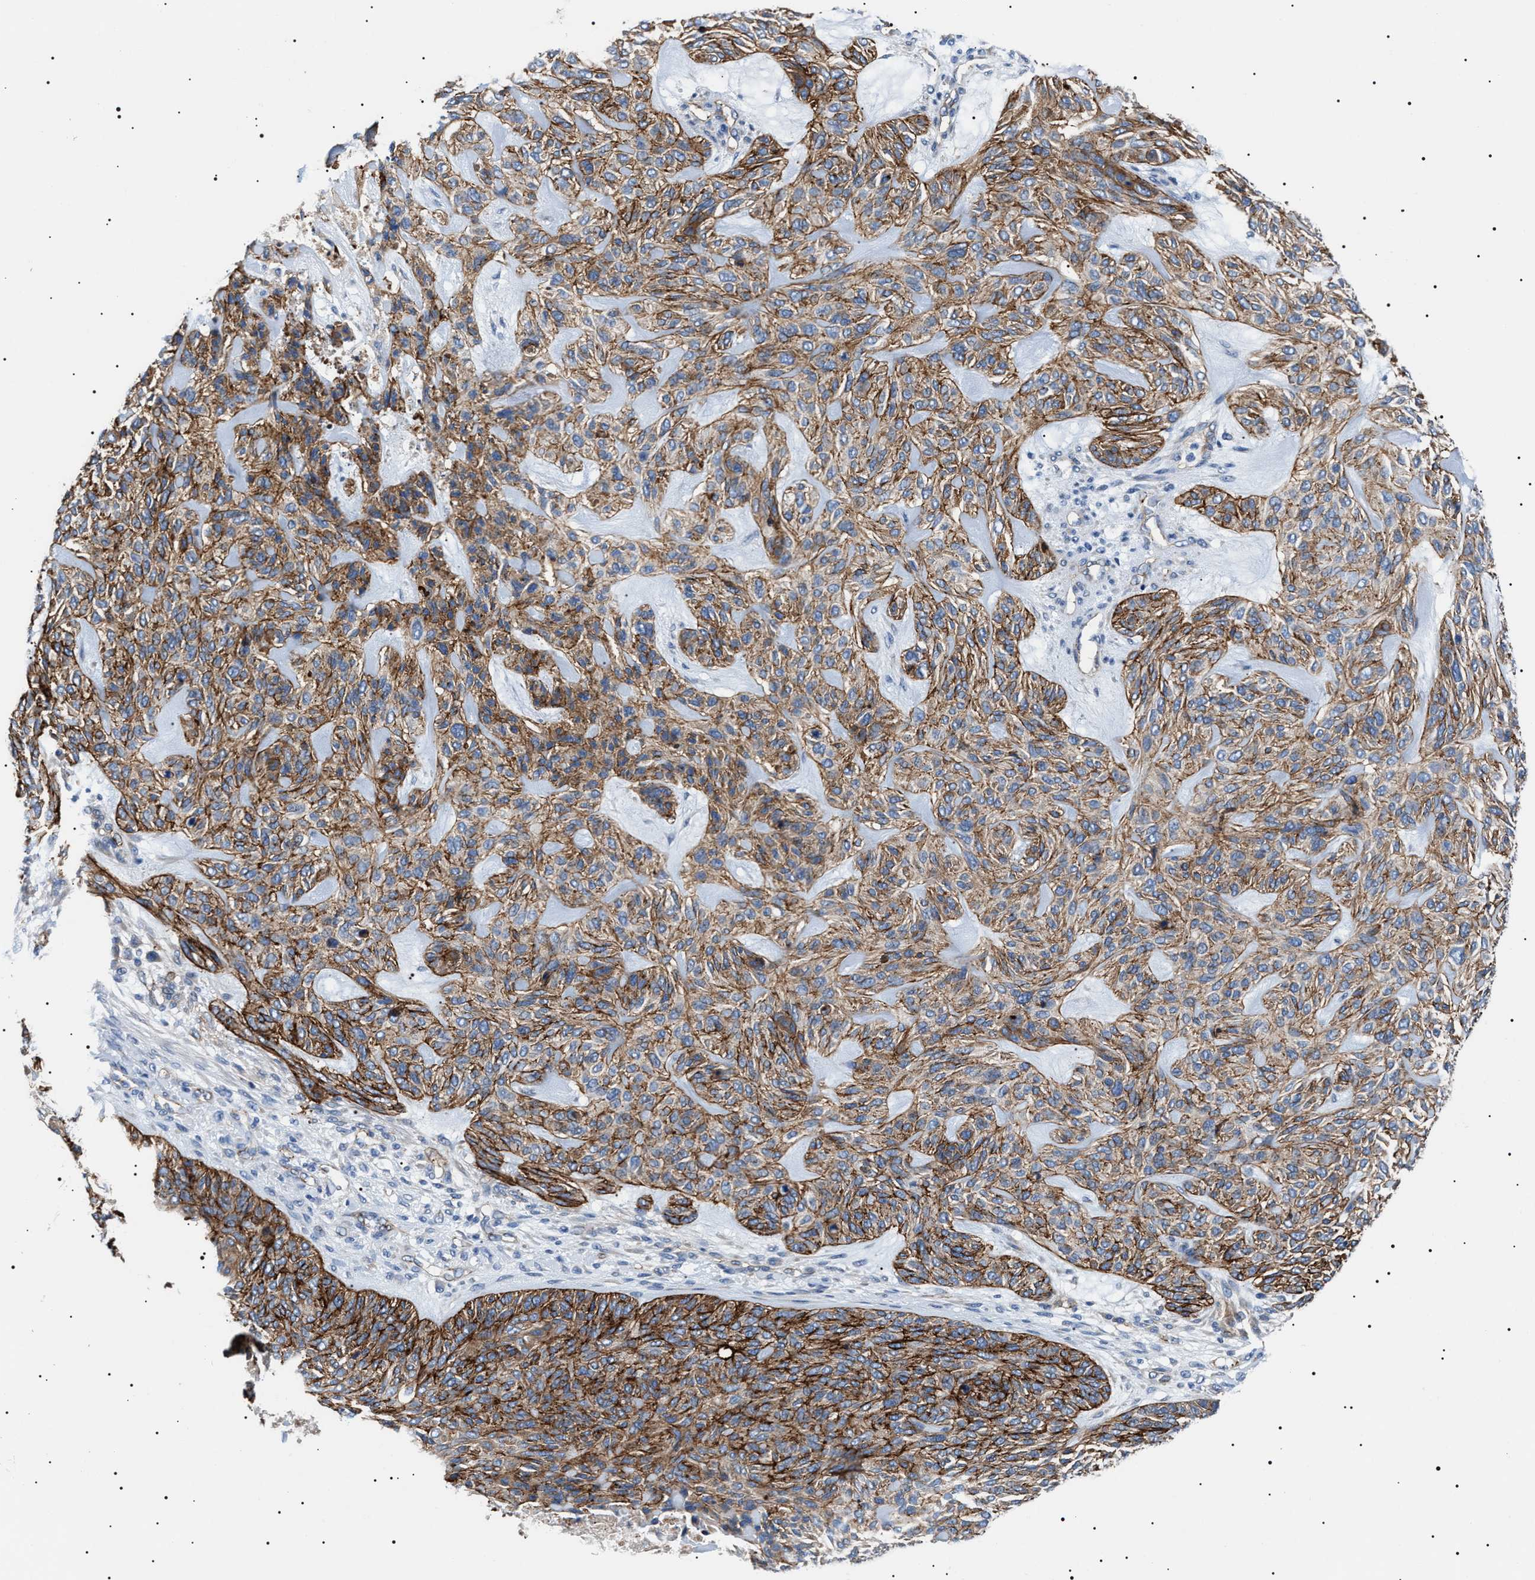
{"staining": {"intensity": "strong", "quantity": ">75%", "location": "cytoplasmic/membranous"}, "tissue": "skin cancer", "cell_type": "Tumor cells", "image_type": "cancer", "snomed": [{"axis": "morphology", "description": "Basal cell carcinoma"}, {"axis": "topography", "description": "Skin"}], "caption": "There is high levels of strong cytoplasmic/membranous staining in tumor cells of basal cell carcinoma (skin), as demonstrated by immunohistochemical staining (brown color).", "gene": "TMEM222", "patient": {"sex": "male", "age": 55}}